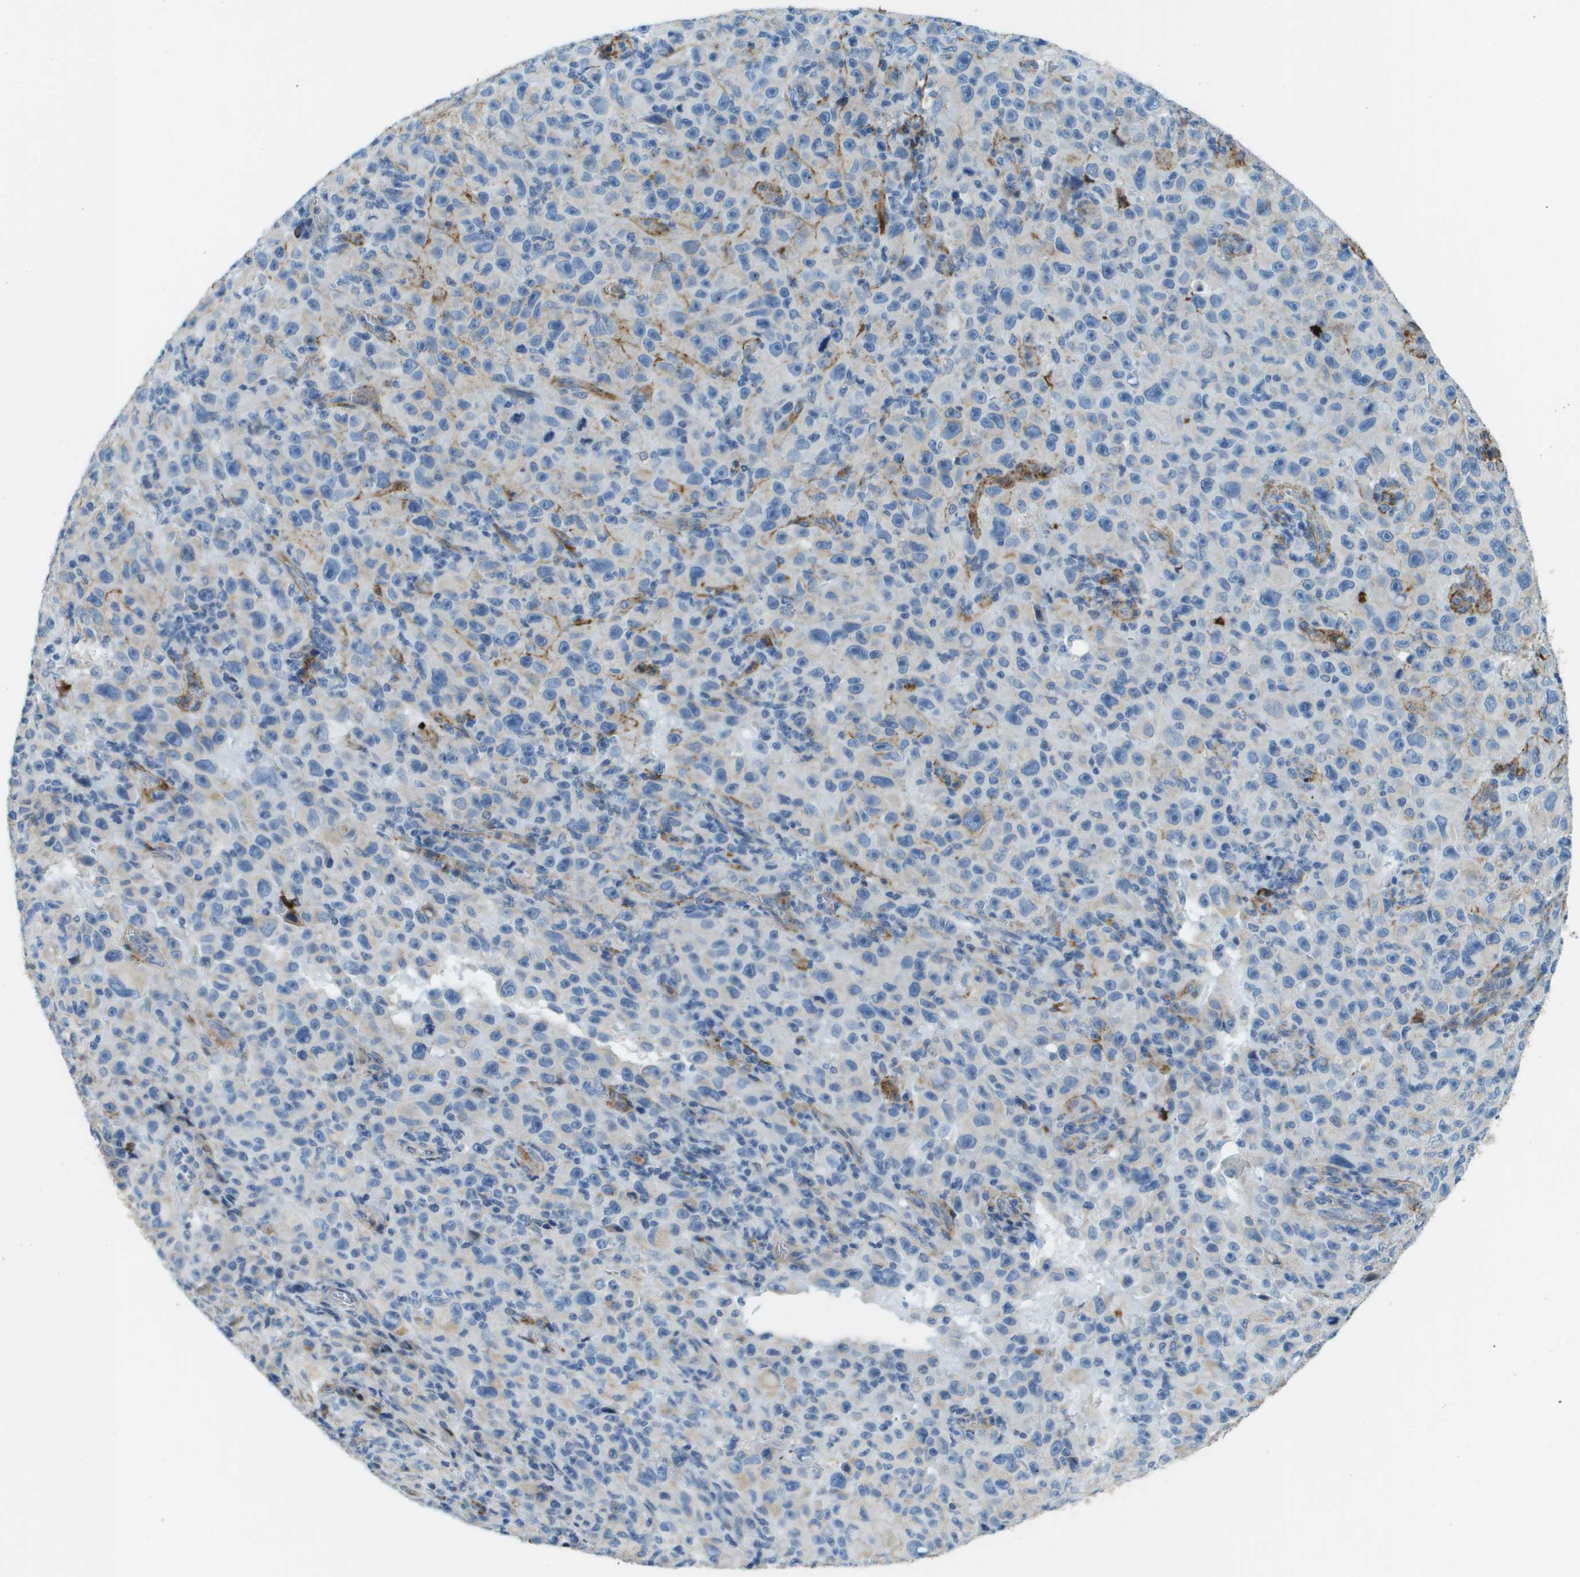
{"staining": {"intensity": "negative", "quantity": "none", "location": "none"}, "tissue": "melanoma", "cell_type": "Tumor cells", "image_type": "cancer", "snomed": [{"axis": "morphology", "description": "Malignant melanoma, NOS"}, {"axis": "topography", "description": "Skin"}], "caption": "Immunohistochemical staining of human melanoma reveals no significant positivity in tumor cells.", "gene": "SDC1", "patient": {"sex": "female", "age": 82}}